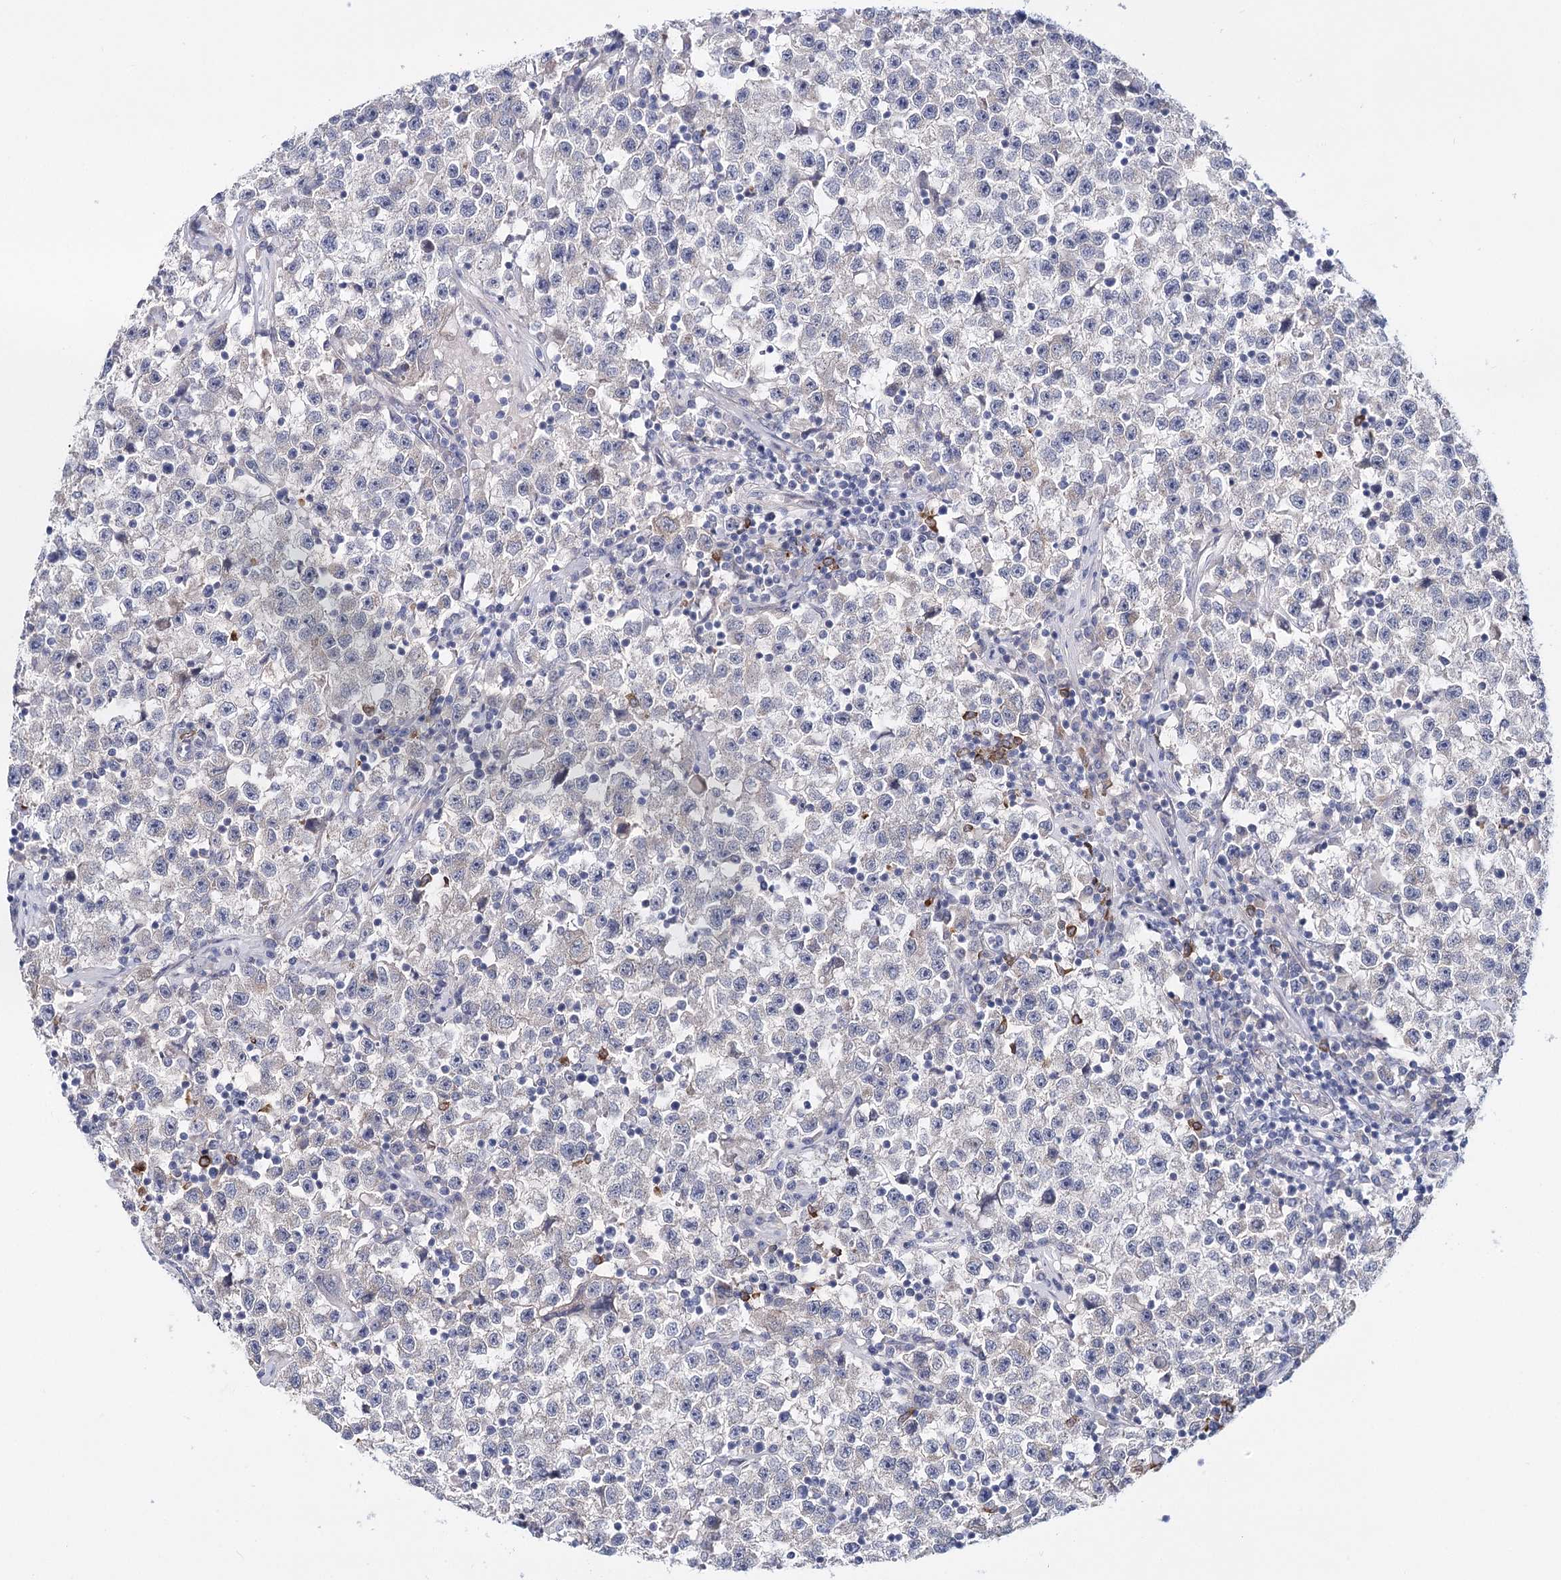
{"staining": {"intensity": "negative", "quantity": "none", "location": "none"}, "tissue": "testis cancer", "cell_type": "Tumor cells", "image_type": "cancer", "snomed": [{"axis": "morphology", "description": "Seminoma, NOS"}, {"axis": "topography", "description": "Testis"}], "caption": "The image exhibits no staining of tumor cells in testis seminoma.", "gene": "TEX12", "patient": {"sex": "male", "age": 22}}